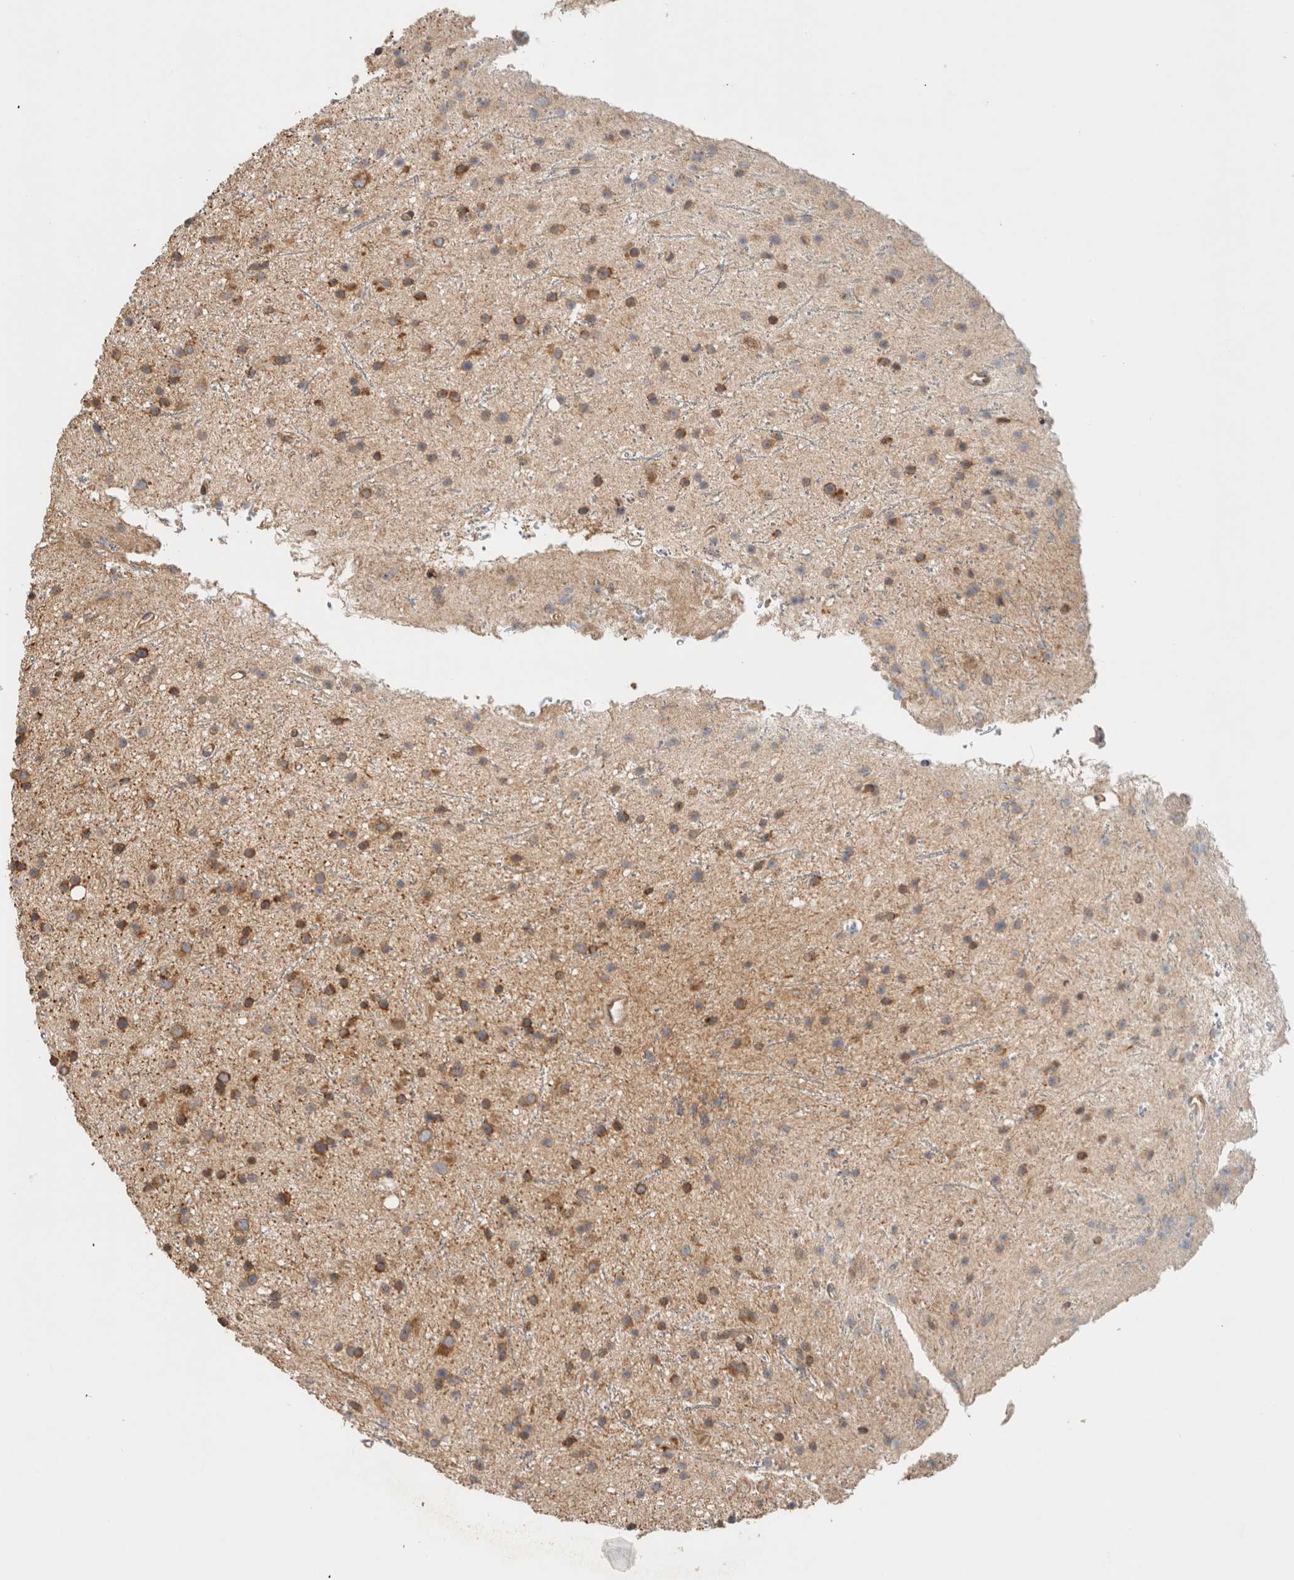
{"staining": {"intensity": "moderate", "quantity": ">75%", "location": "cytoplasmic/membranous"}, "tissue": "glioma", "cell_type": "Tumor cells", "image_type": "cancer", "snomed": [{"axis": "morphology", "description": "Glioma, malignant, Low grade"}, {"axis": "topography", "description": "Cerebral cortex"}], "caption": "There is medium levels of moderate cytoplasmic/membranous positivity in tumor cells of malignant glioma (low-grade), as demonstrated by immunohistochemical staining (brown color).", "gene": "PUM1", "patient": {"sex": "female", "age": 39}}